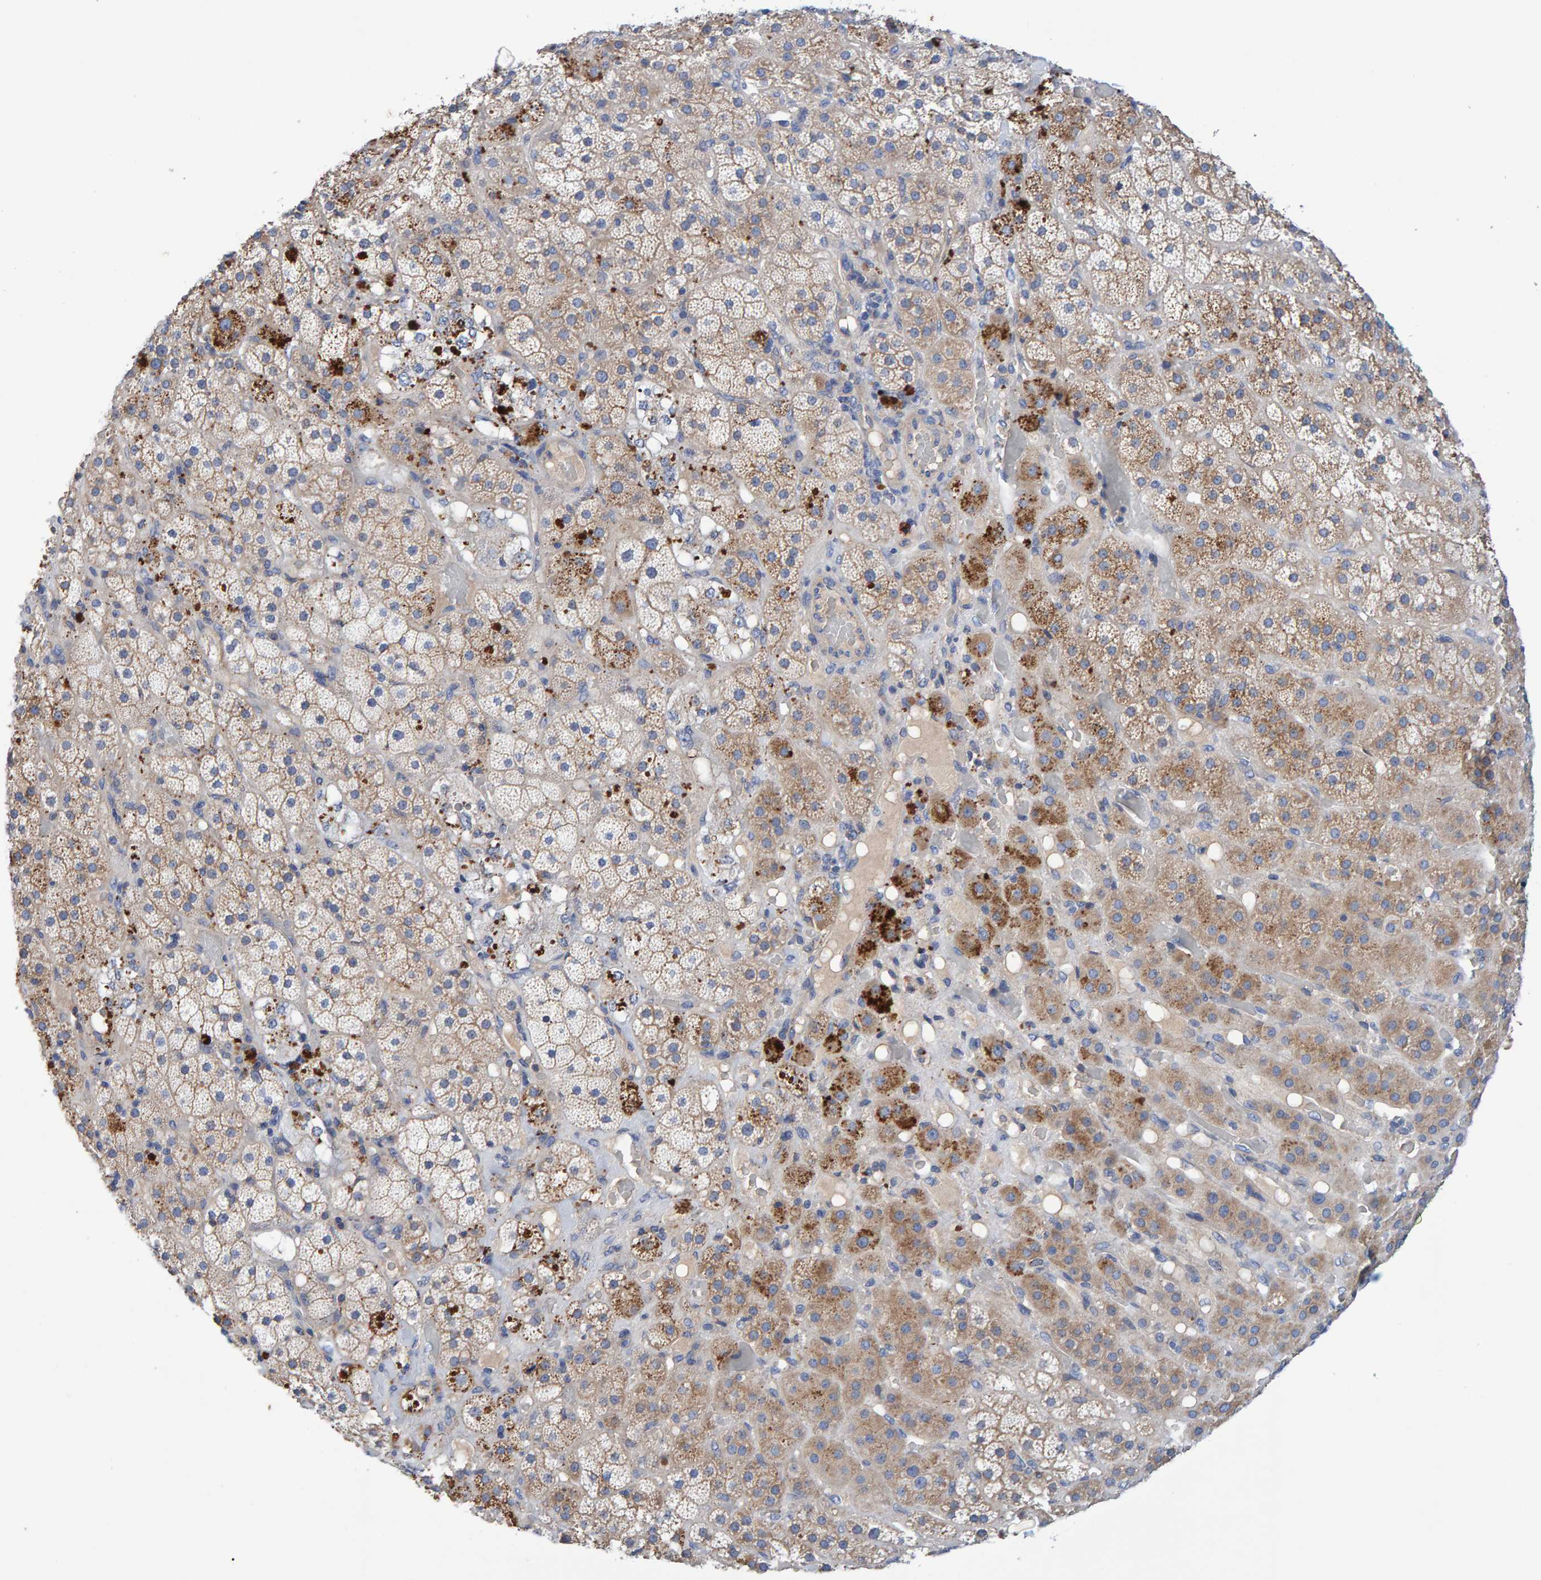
{"staining": {"intensity": "weak", "quantity": ">75%", "location": "cytoplasmic/membranous"}, "tissue": "adrenal gland", "cell_type": "Glandular cells", "image_type": "normal", "snomed": [{"axis": "morphology", "description": "Normal tissue, NOS"}, {"axis": "topography", "description": "Adrenal gland"}], "caption": "Adrenal gland stained for a protein (brown) displays weak cytoplasmic/membranous positive staining in approximately >75% of glandular cells.", "gene": "EFR3A", "patient": {"sex": "male", "age": 57}}